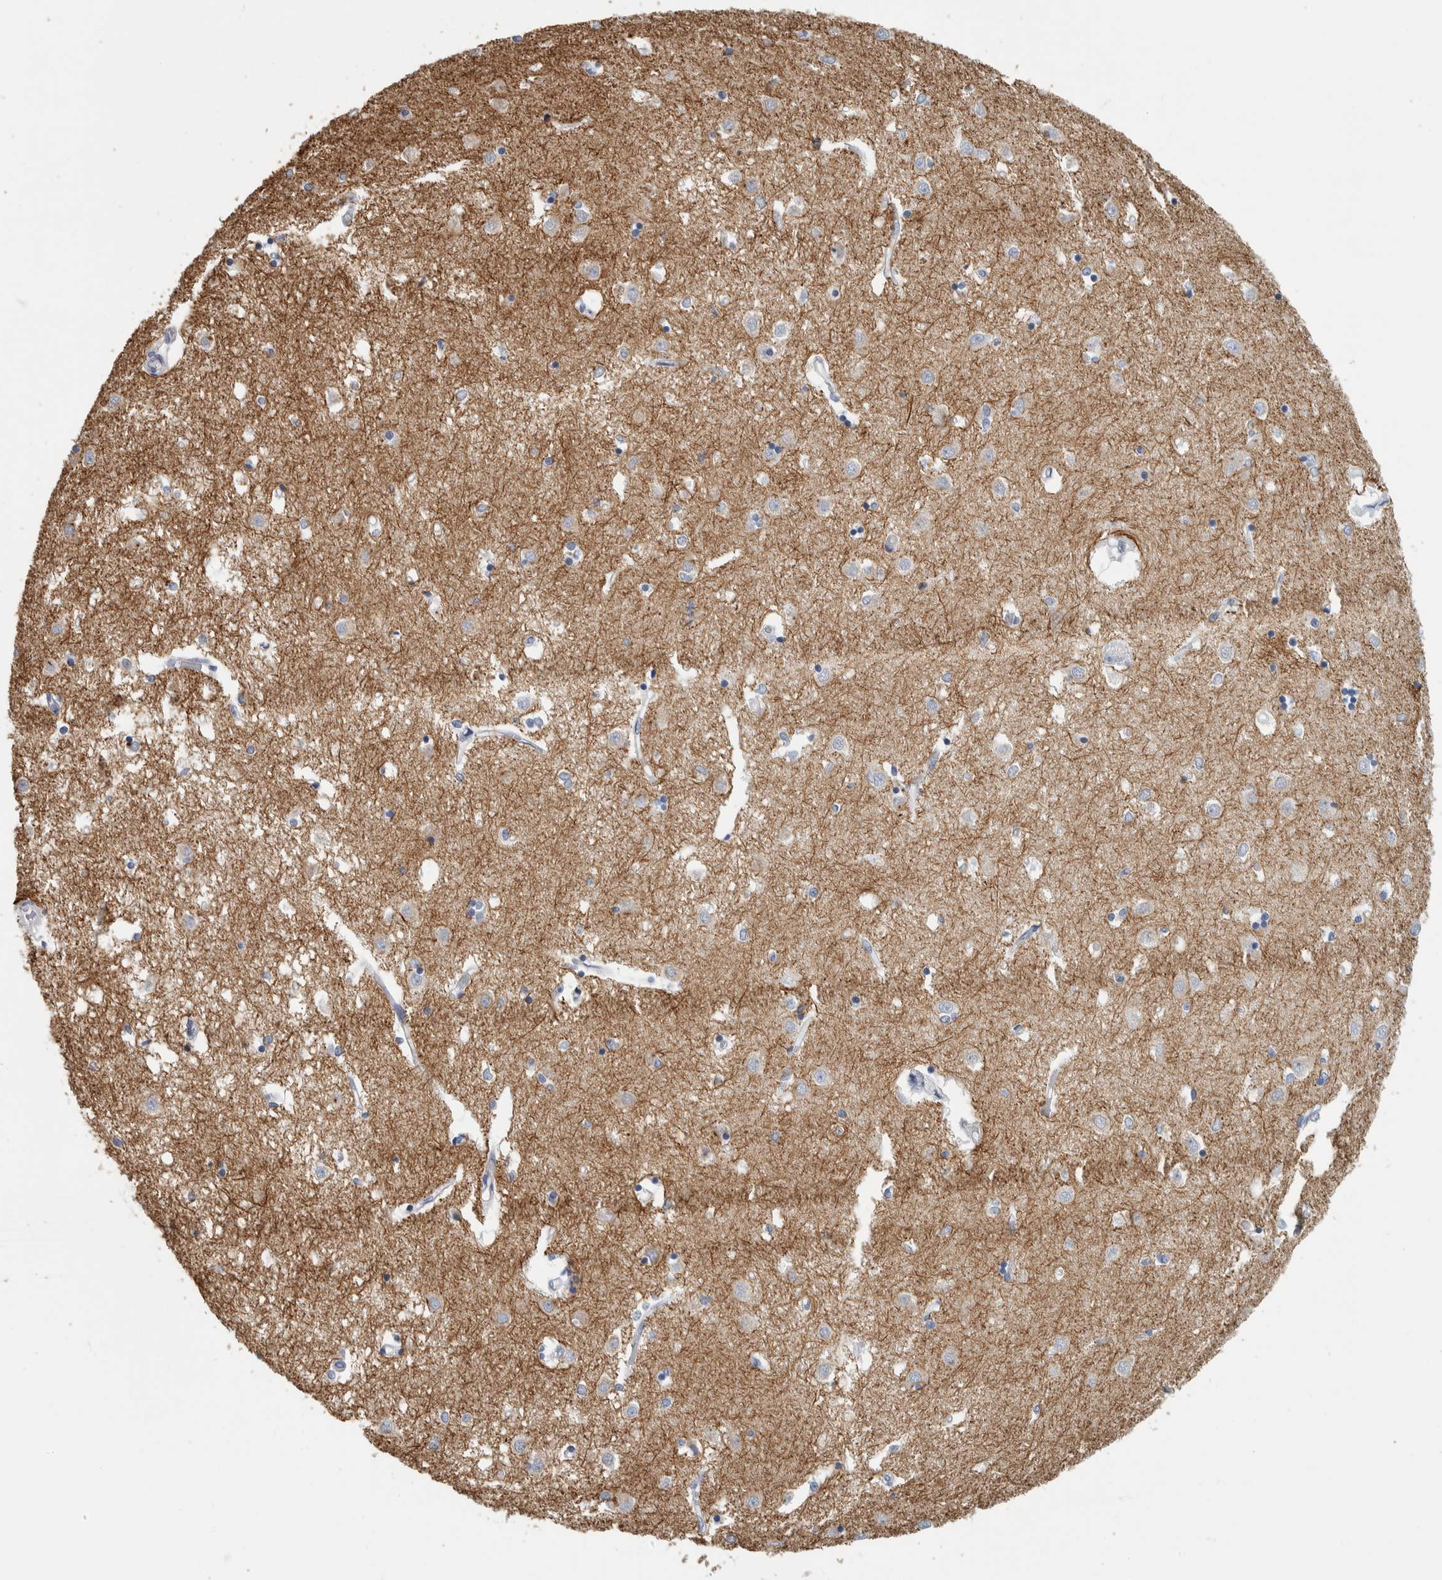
{"staining": {"intensity": "negative", "quantity": "none", "location": "none"}, "tissue": "caudate", "cell_type": "Glial cells", "image_type": "normal", "snomed": [{"axis": "morphology", "description": "Normal tissue, NOS"}, {"axis": "topography", "description": "Lateral ventricle wall"}], "caption": "An immunohistochemistry photomicrograph of normal caudate is shown. There is no staining in glial cells of caudate.", "gene": "NEFM", "patient": {"sex": "male", "age": 45}}